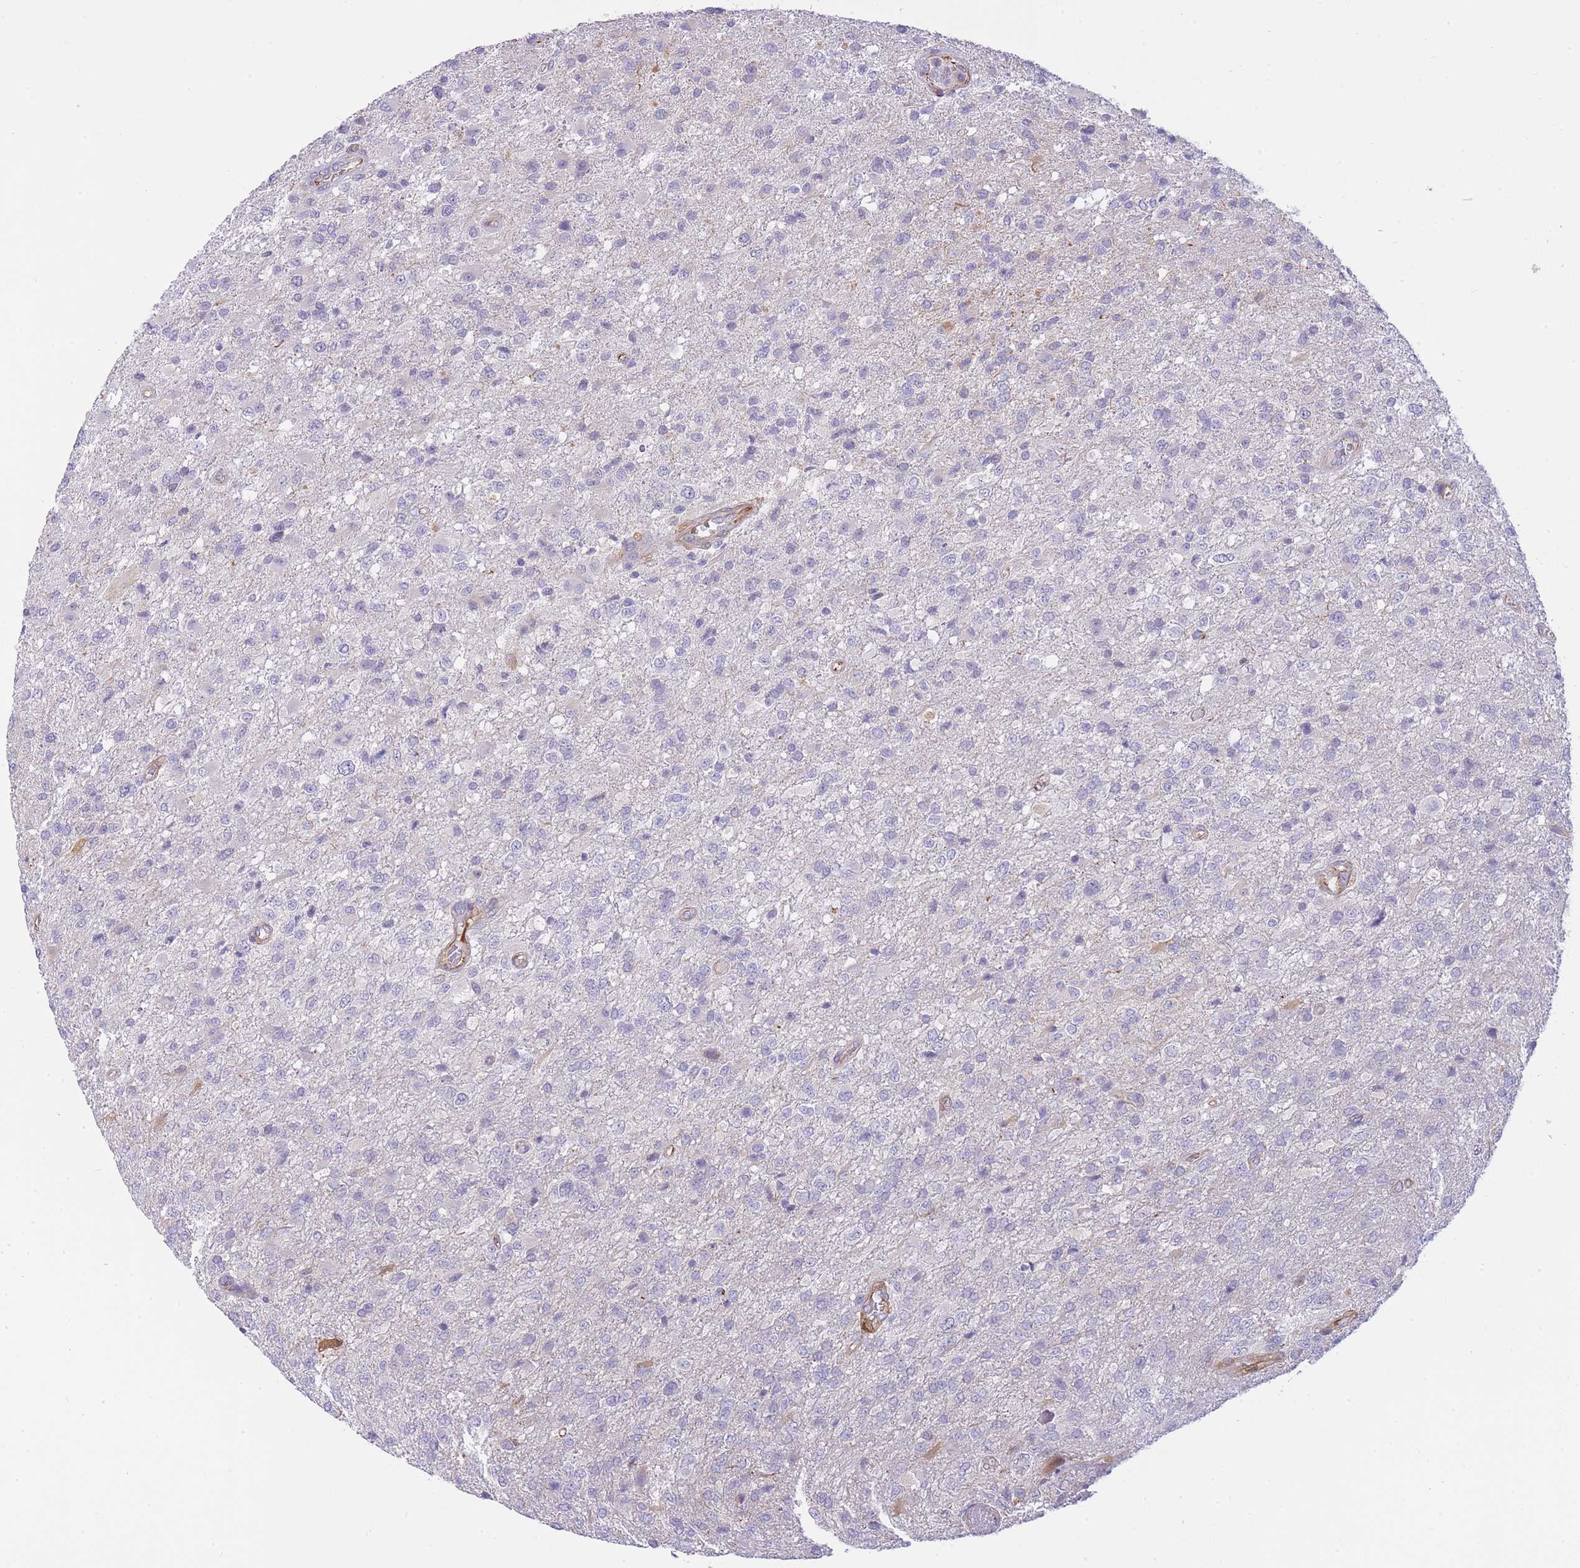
{"staining": {"intensity": "negative", "quantity": "none", "location": "none"}, "tissue": "glioma", "cell_type": "Tumor cells", "image_type": "cancer", "snomed": [{"axis": "morphology", "description": "Glioma, malignant, High grade"}, {"axis": "topography", "description": "Brain"}], "caption": "DAB immunohistochemical staining of glioma demonstrates no significant expression in tumor cells.", "gene": "ECPAS", "patient": {"sex": "female", "age": 74}}